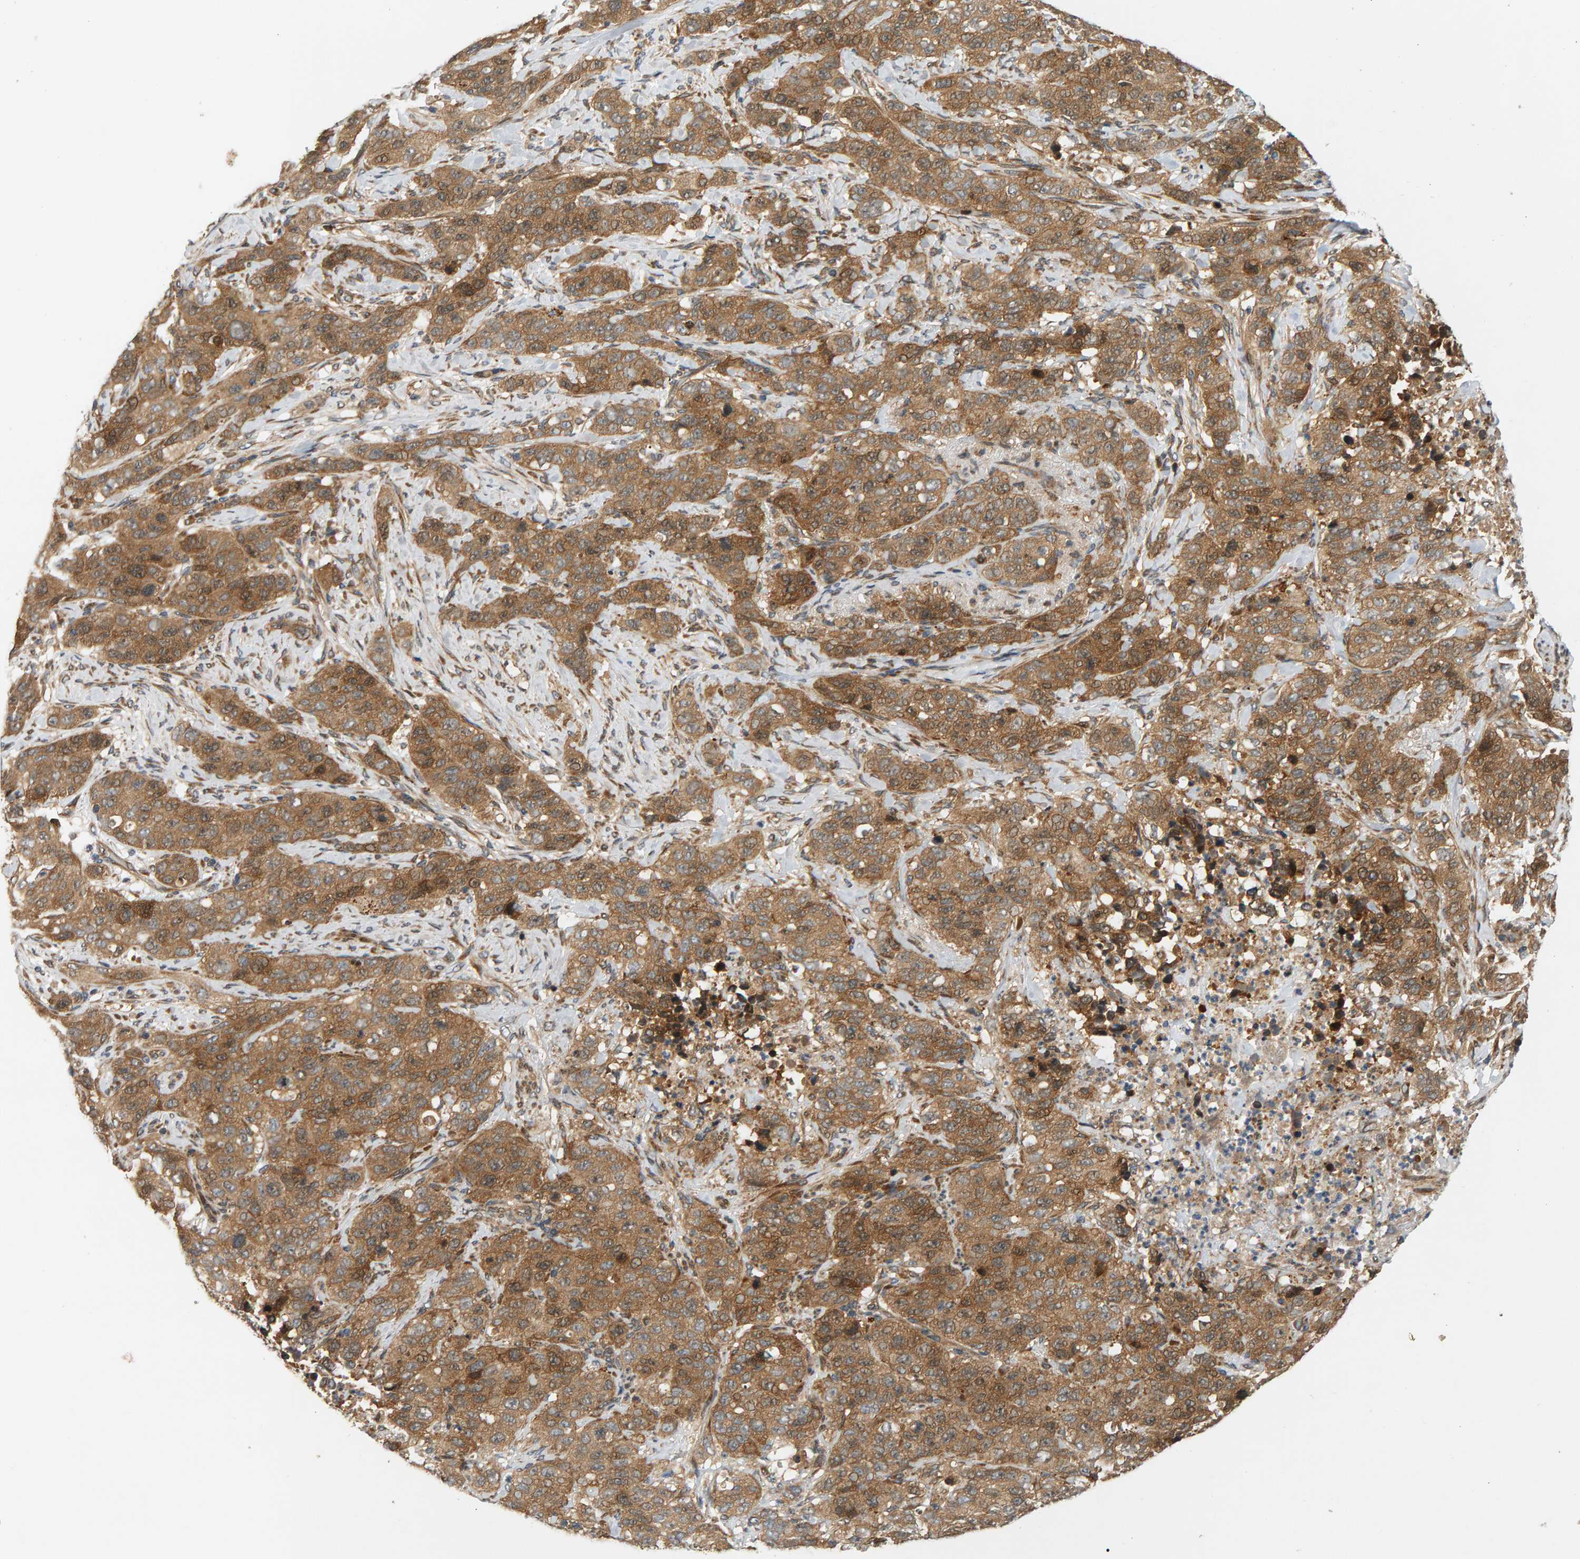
{"staining": {"intensity": "moderate", "quantity": ">75%", "location": "cytoplasmic/membranous"}, "tissue": "stomach cancer", "cell_type": "Tumor cells", "image_type": "cancer", "snomed": [{"axis": "morphology", "description": "Adenocarcinoma, NOS"}, {"axis": "topography", "description": "Stomach"}], "caption": "This is an image of immunohistochemistry staining of adenocarcinoma (stomach), which shows moderate positivity in the cytoplasmic/membranous of tumor cells.", "gene": "BAHCC1", "patient": {"sex": "male", "age": 48}}